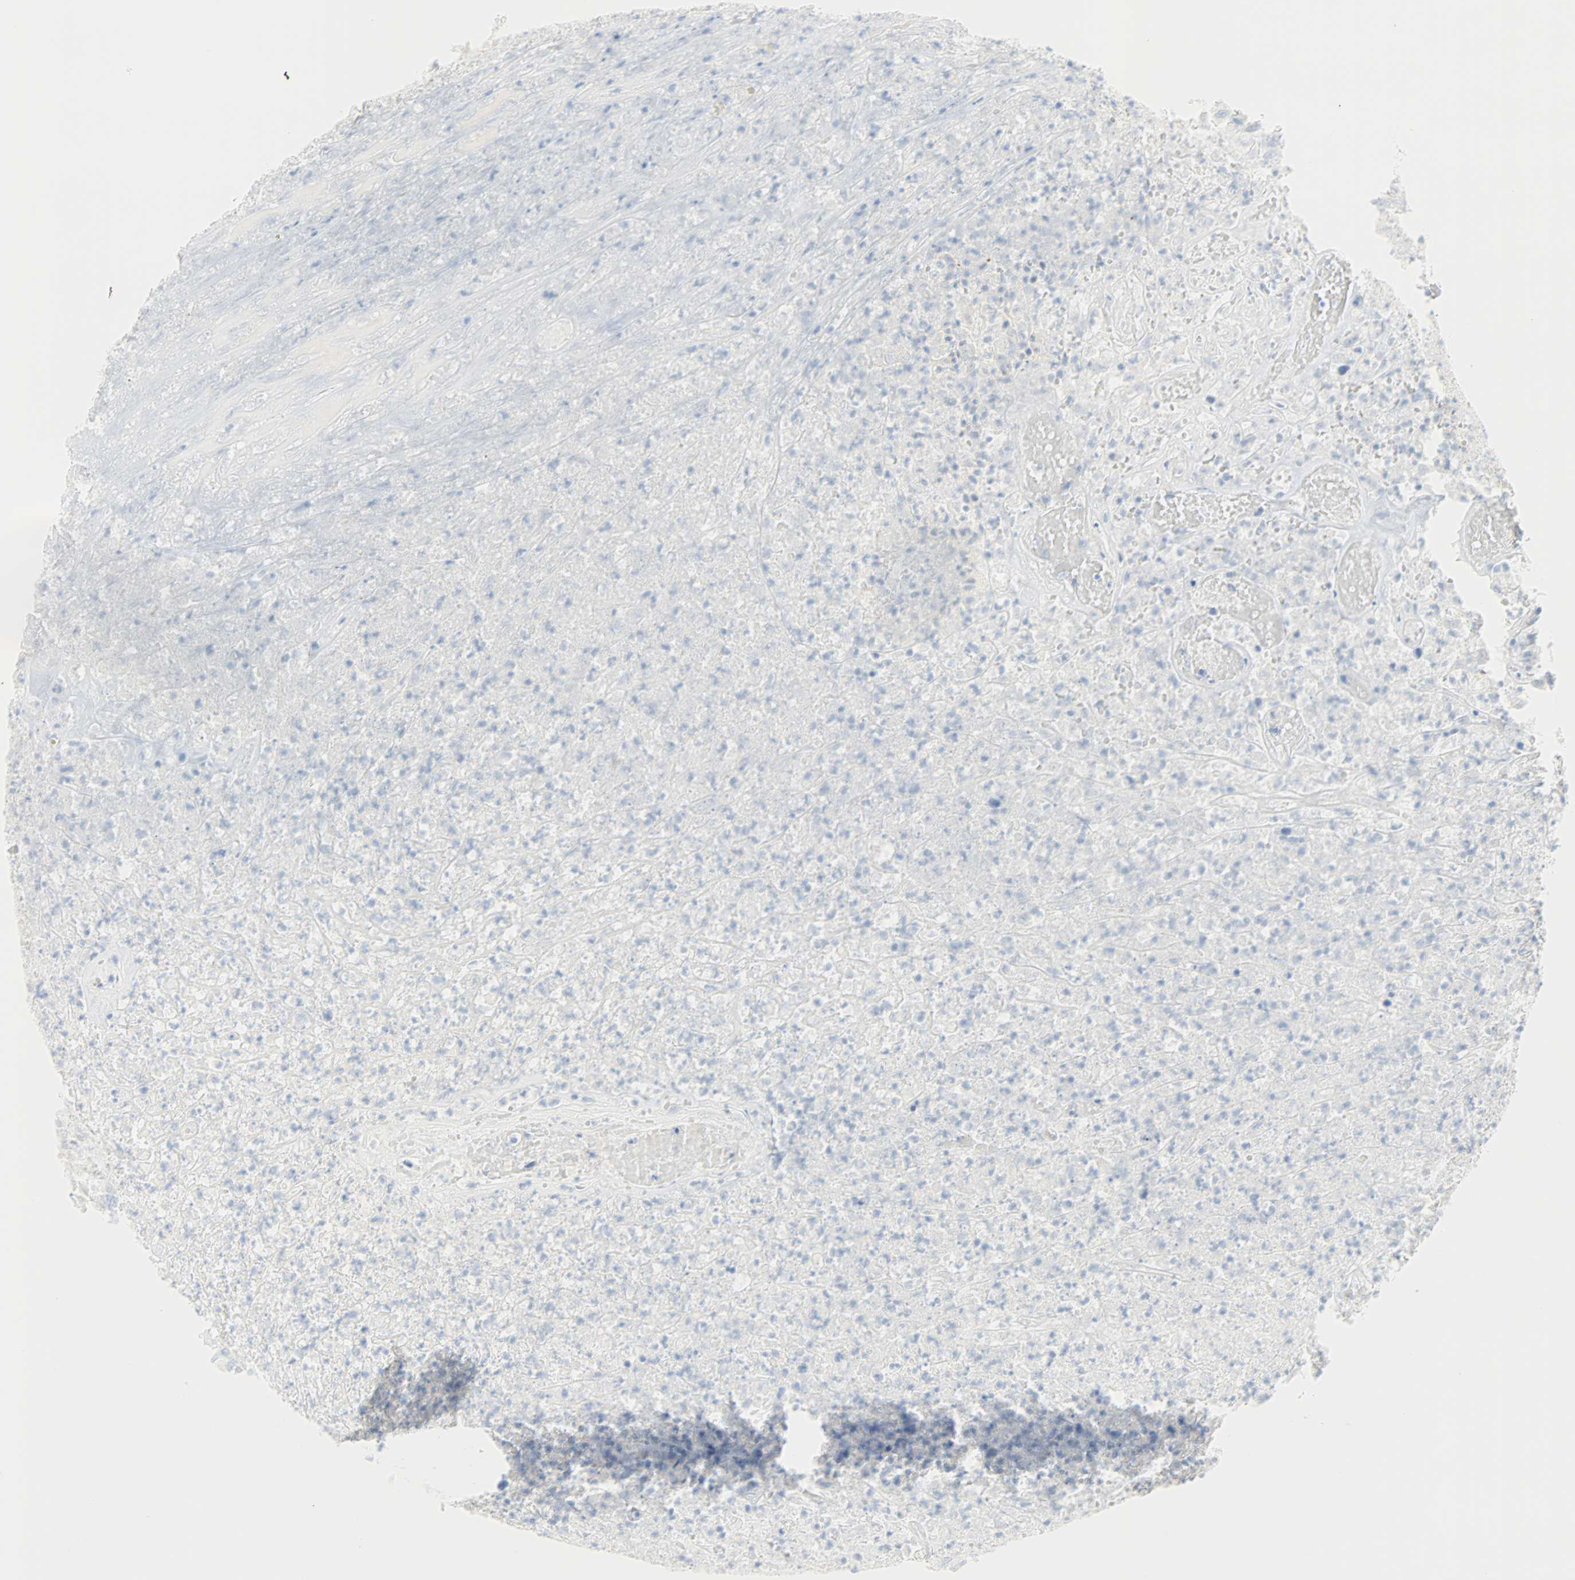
{"staining": {"intensity": "negative", "quantity": "none", "location": "none"}, "tissue": "urothelial cancer", "cell_type": "Tumor cells", "image_type": "cancer", "snomed": [{"axis": "morphology", "description": "Urothelial carcinoma, High grade"}, {"axis": "topography", "description": "Urinary bladder"}], "caption": "Protein analysis of urothelial cancer reveals no significant staining in tumor cells.", "gene": "SELENBP1", "patient": {"sex": "male", "age": 66}}